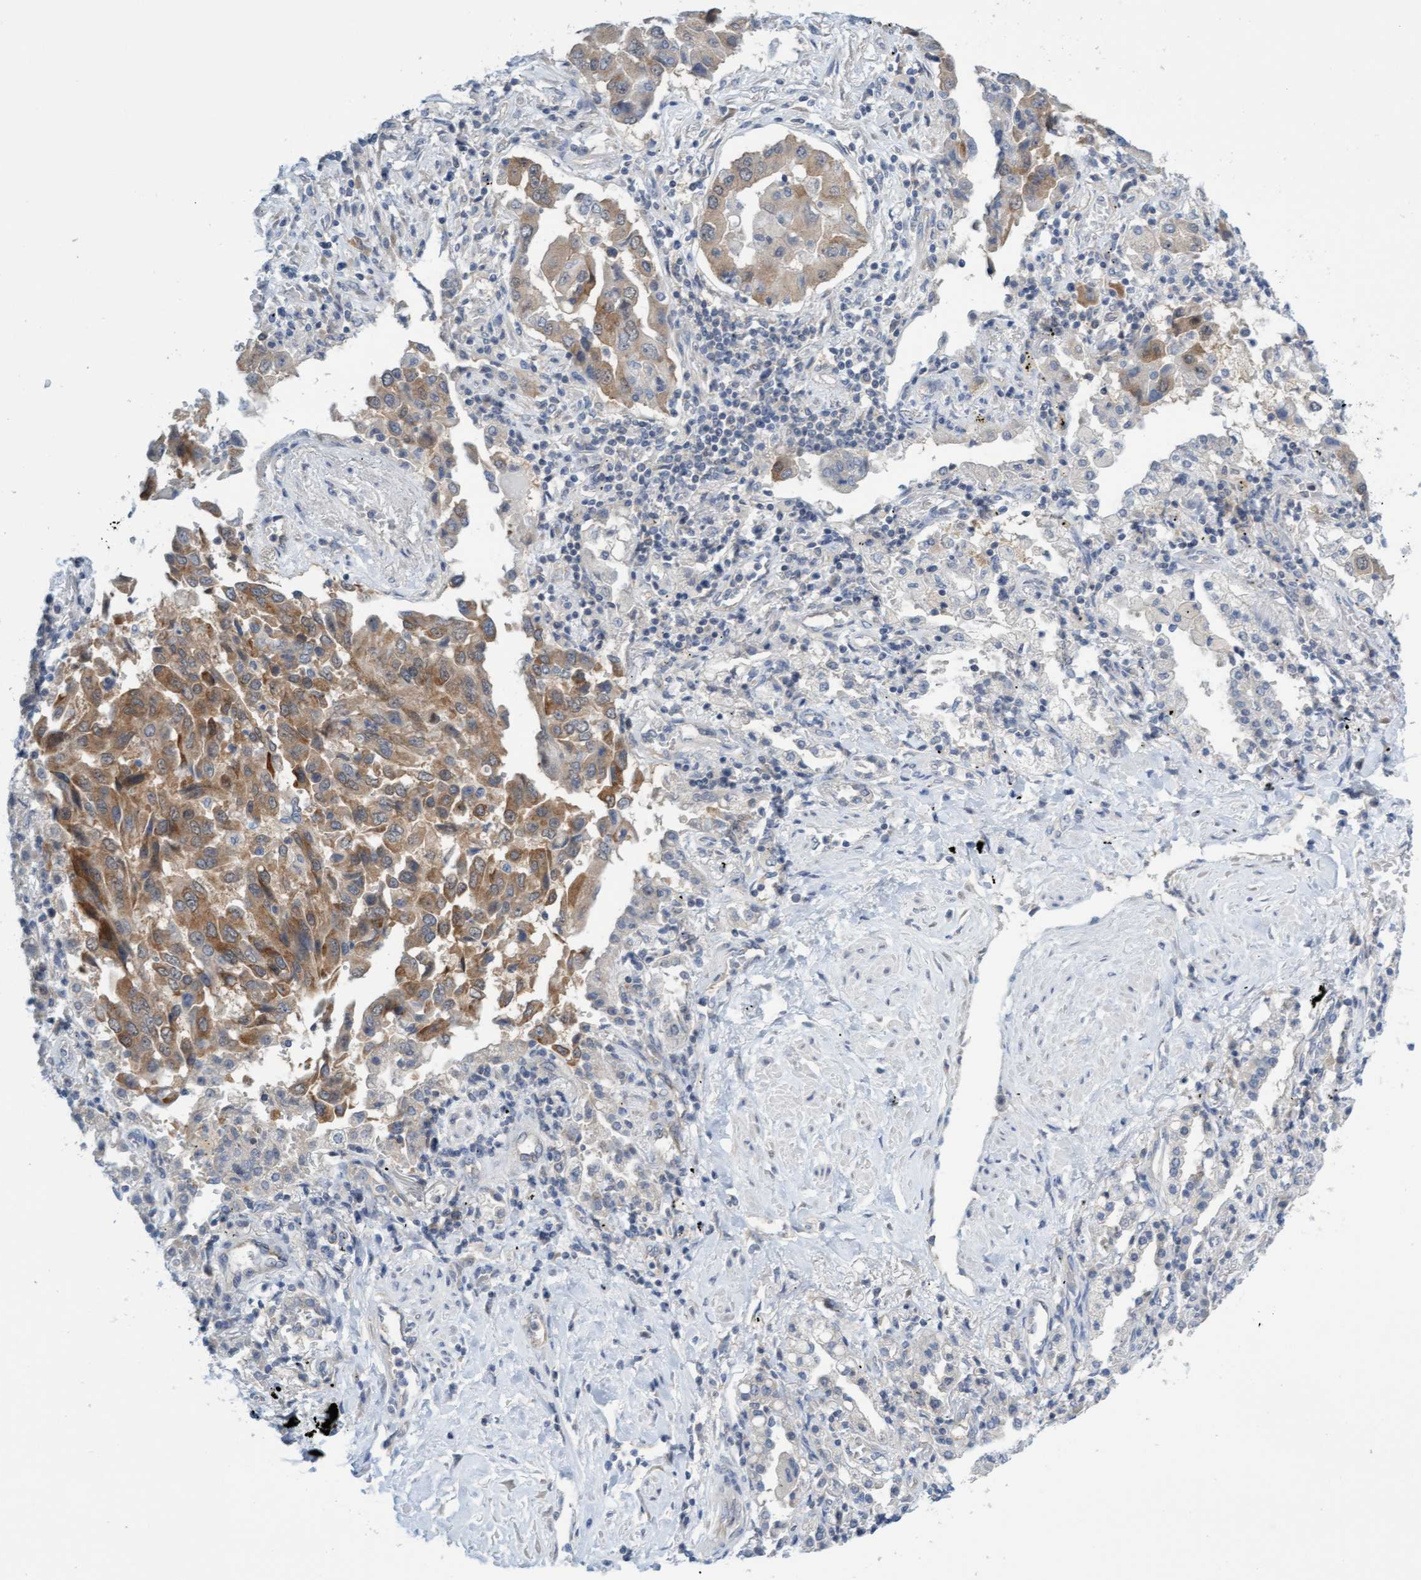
{"staining": {"intensity": "moderate", "quantity": ">75%", "location": "cytoplasmic/membranous"}, "tissue": "lung cancer", "cell_type": "Tumor cells", "image_type": "cancer", "snomed": [{"axis": "morphology", "description": "Adenocarcinoma, NOS"}, {"axis": "topography", "description": "Lung"}], "caption": "High-power microscopy captured an immunohistochemistry image of lung adenocarcinoma, revealing moderate cytoplasmic/membranous positivity in approximately >75% of tumor cells. (DAB (3,3'-diaminobenzidine) IHC, brown staining for protein, blue staining for nuclei).", "gene": "AMZ2", "patient": {"sex": "female", "age": 65}}